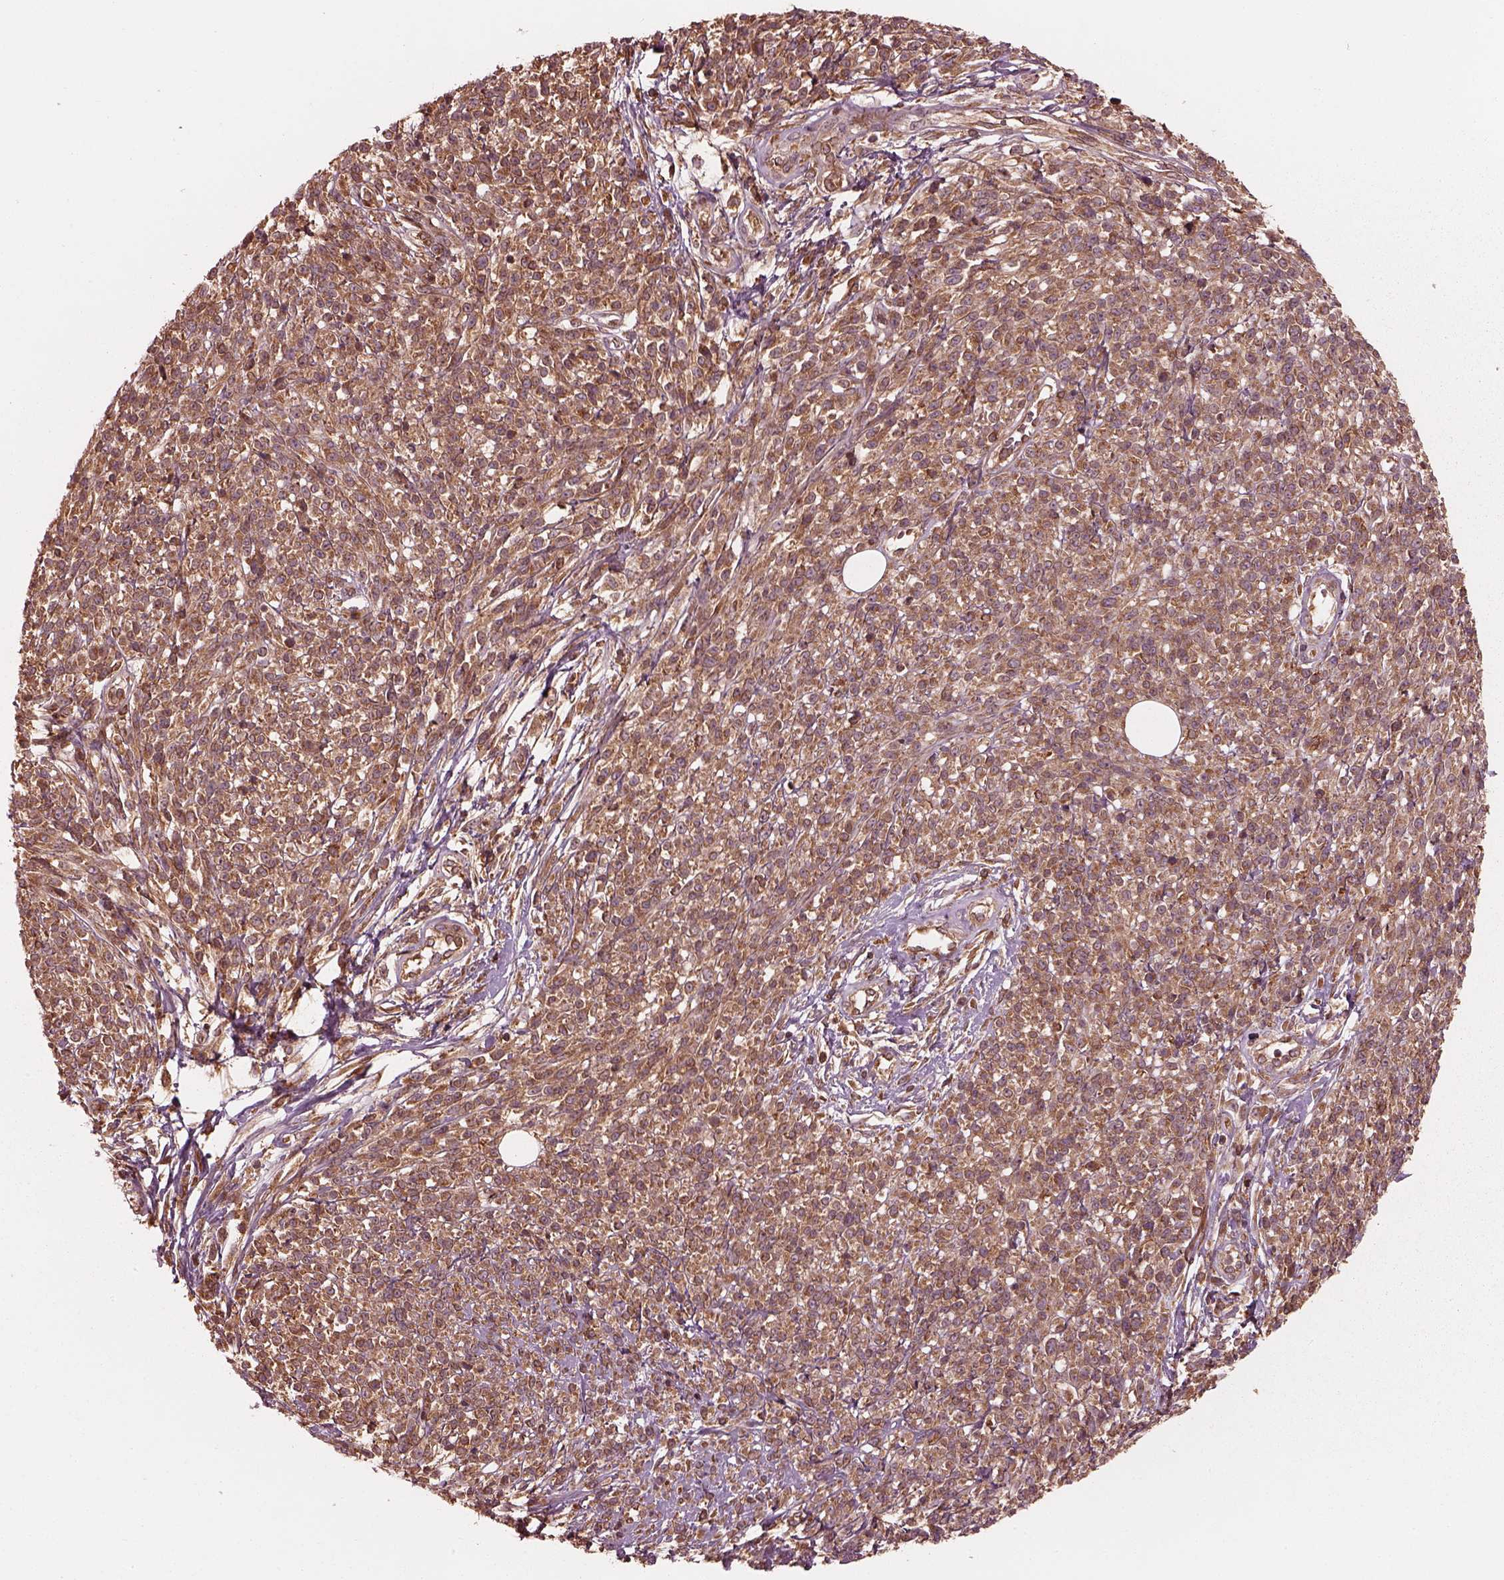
{"staining": {"intensity": "moderate", "quantity": ">75%", "location": "cytoplasmic/membranous"}, "tissue": "melanoma", "cell_type": "Tumor cells", "image_type": "cancer", "snomed": [{"axis": "morphology", "description": "Malignant melanoma, NOS"}, {"axis": "topography", "description": "Skin"}, {"axis": "topography", "description": "Skin of trunk"}], "caption": "Immunohistochemistry image of neoplastic tissue: malignant melanoma stained using immunohistochemistry exhibits medium levels of moderate protein expression localized specifically in the cytoplasmic/membranous of tumor cells, appearing as a cytoplasmic/membranous brown color.", "gene": "PIK3R2", "patient": {"sex": "male", "age": 74}}